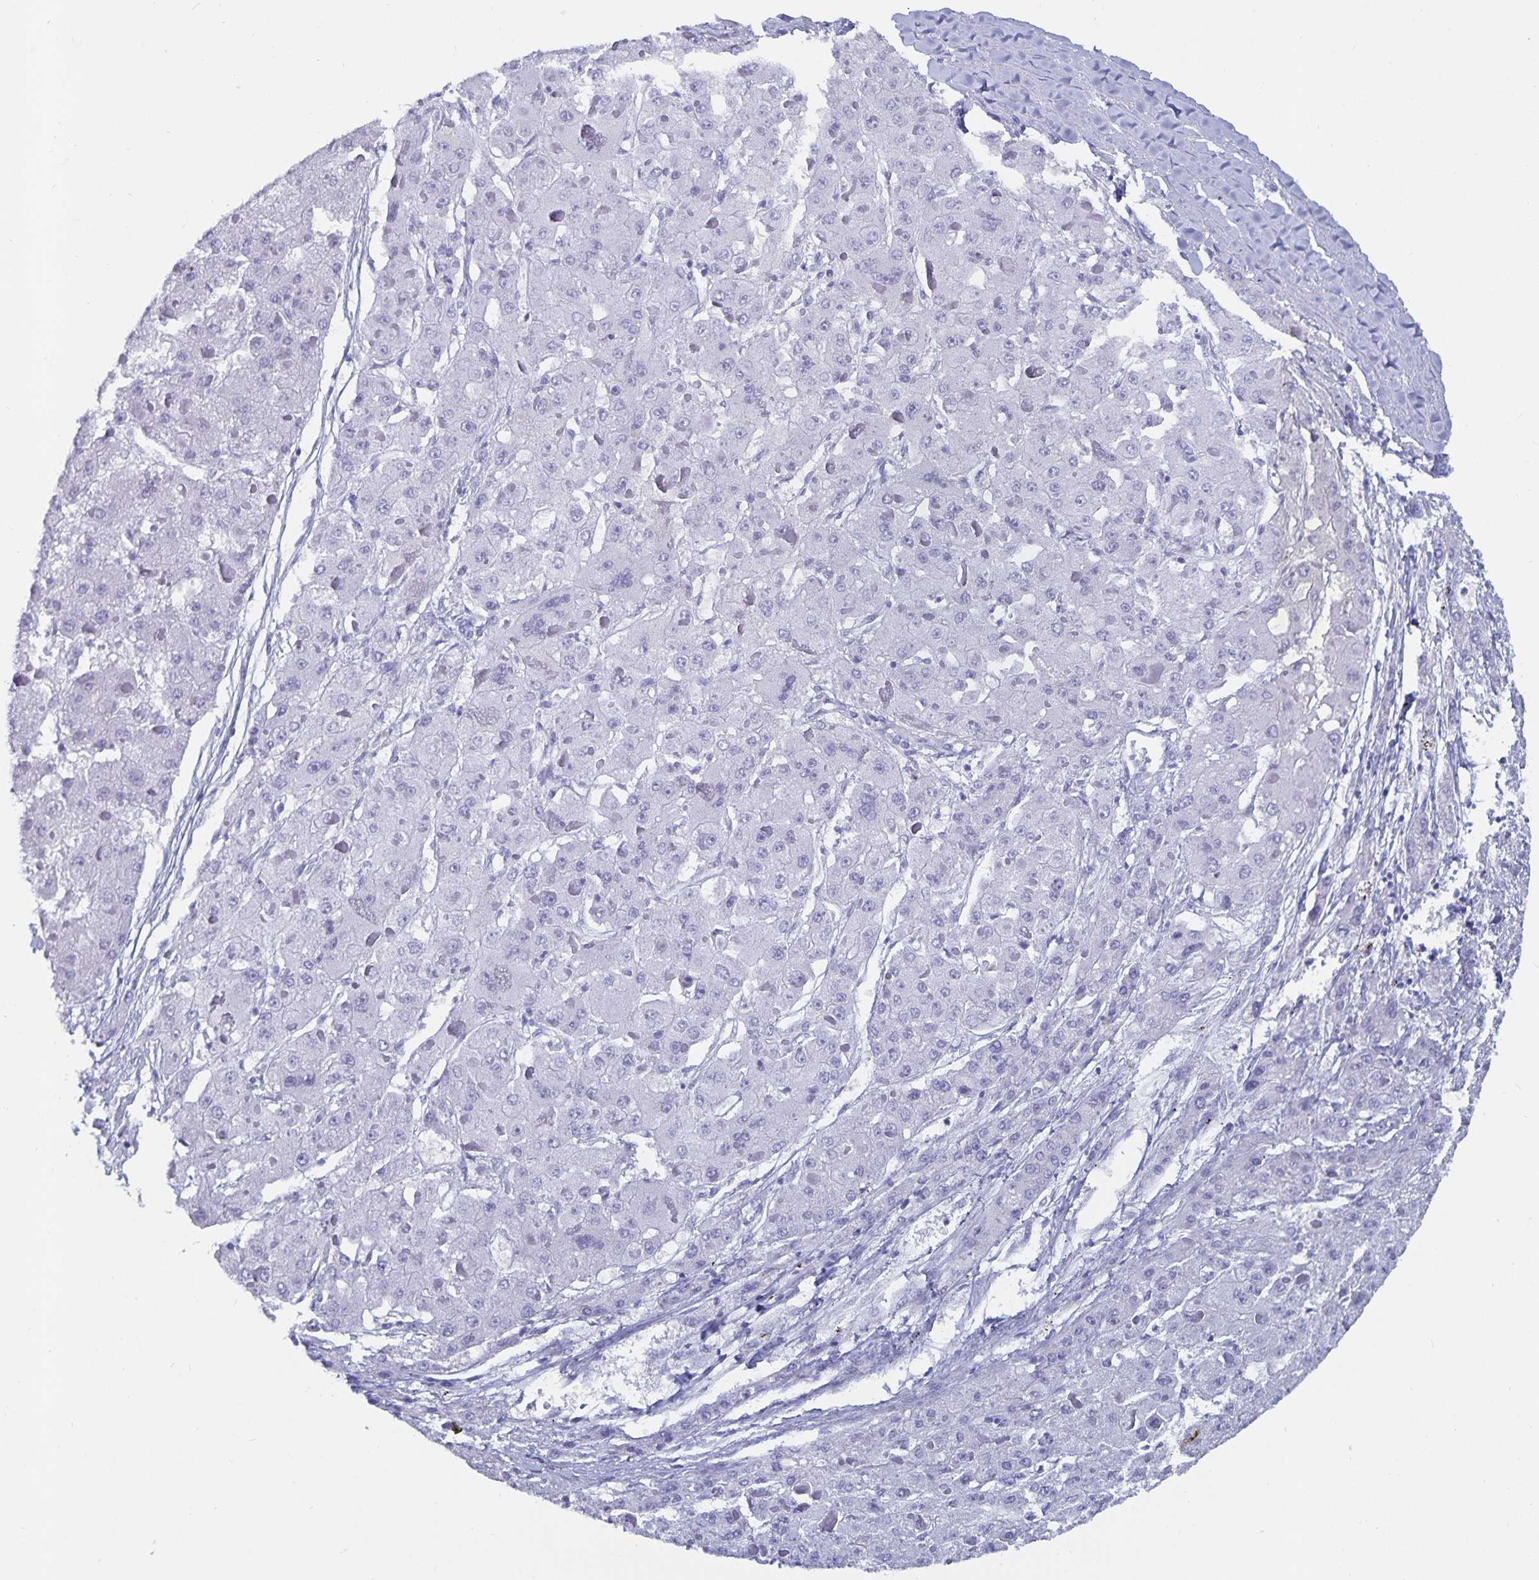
{"staining": {"intensity": "negative", "quantity": "none", "location": "none"}, "tissue": "liver cancer", "cell_type": "Tumor cells", "image_type": "cancer", "snomed": [{"axis": "morphology", "description": "Carcinoma, Hepatocellular, NOS"}, {"axis": "topography", "description": "Liver"}], "caption": "Immunohistochemistry (IHC) micrograph of neoplastic tissue: human liver hepatocellular carcinoma stained with DAB demonstrates no significant protein staining in tumor cells.", "gene": "C19orf73", "patient": {"sex": "female", "age": 73}}